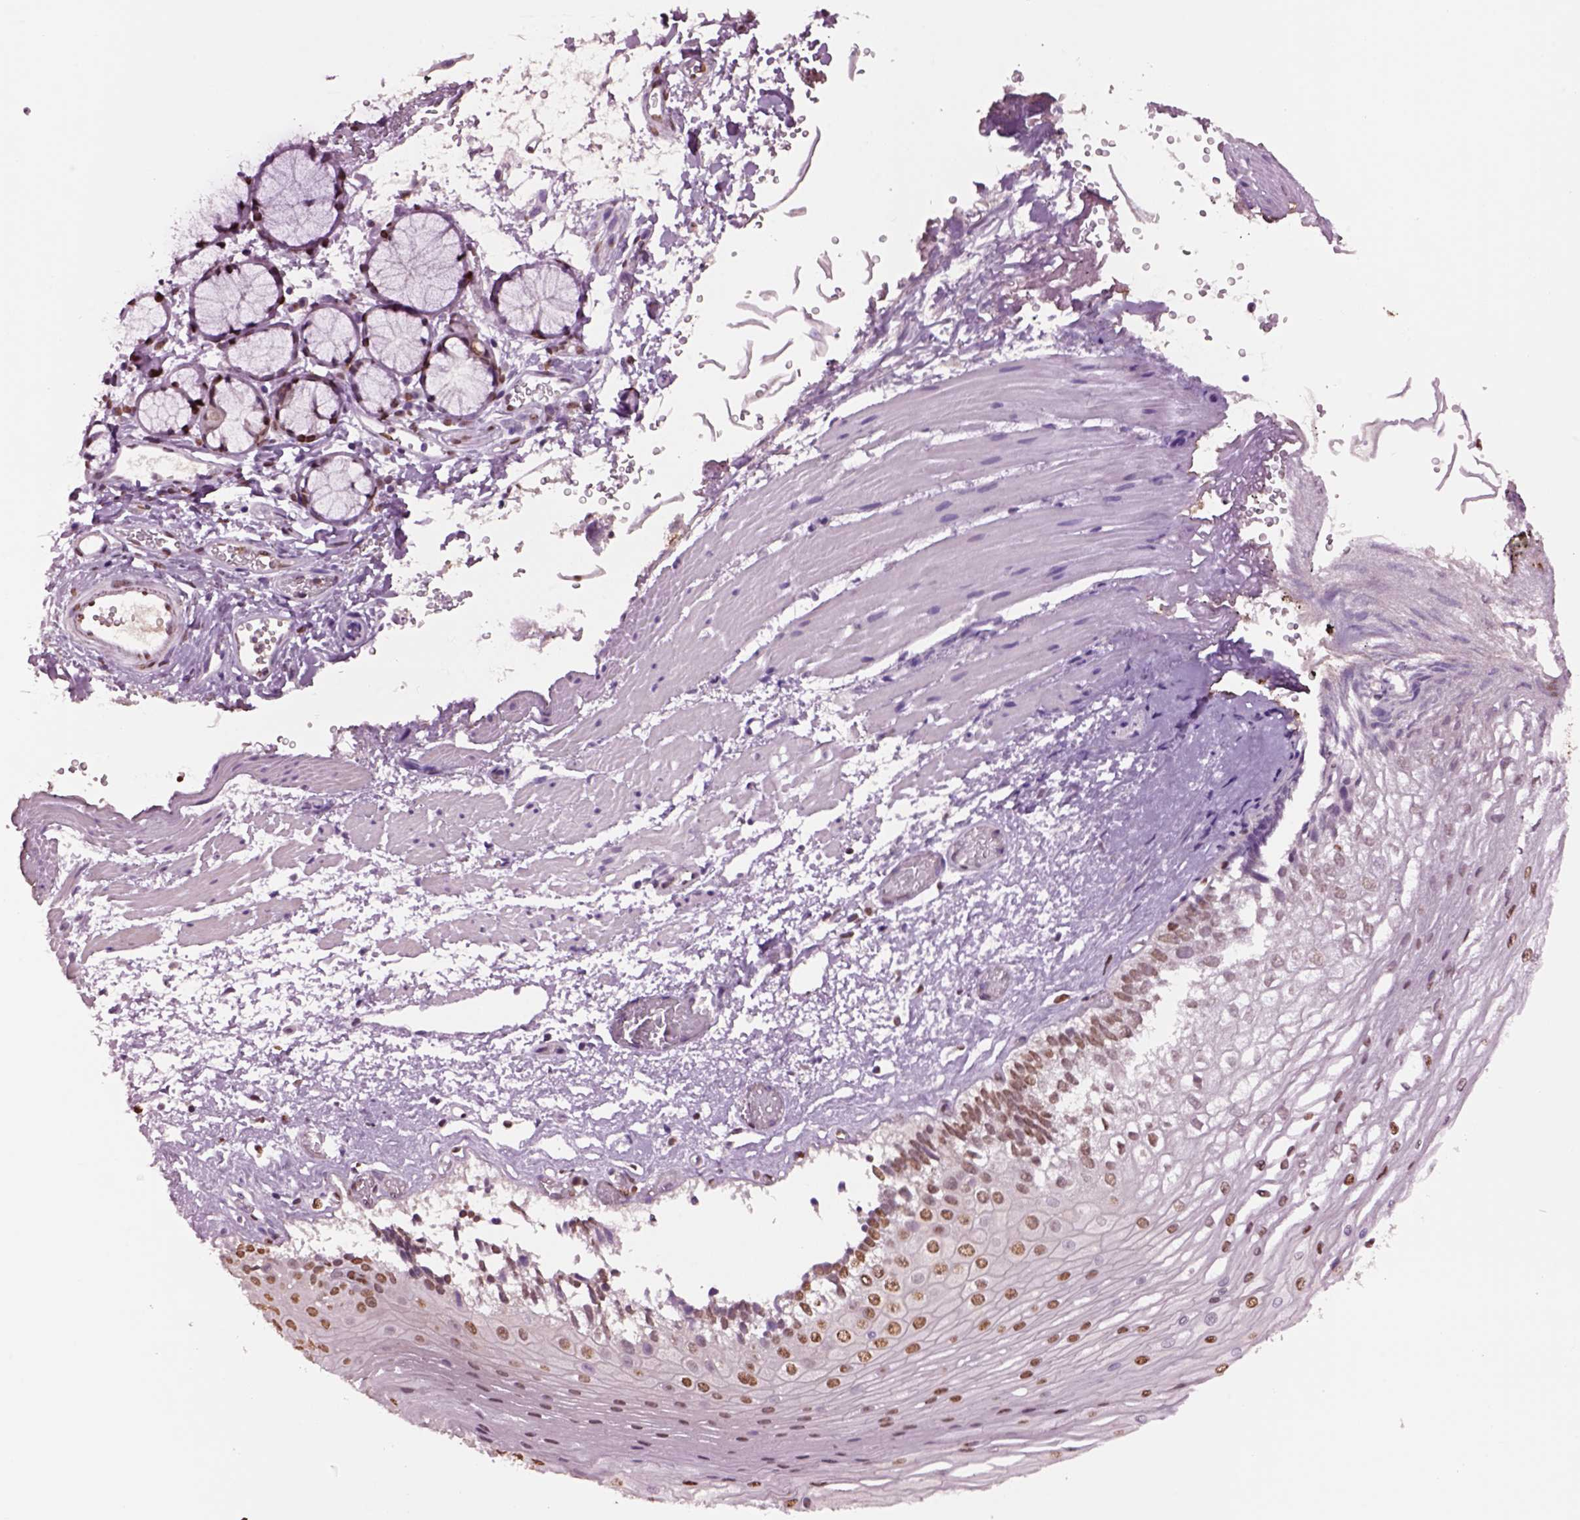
{"staining": {"intensity": "moderate", "quantity": ">75%", "location": "nuclear"}, "tissue": "esophagus", "cell_type": "Squamous epithelial cells", "image_type": "normal", "snomed": [{"axis": "morphology", "description": "Normal tissue, NOS"}, {"axis": "topography", "description": "Esophagus"}], "caption": "Squamous epithelial cells reveal moderate nuclear positivity in approximately >75% of cells in unremarkable esophagus. The staining is performed using DAB (3,3'-diaminobenzidine) brown chromogen to label protein expression. The nuclei are counter-stained blue using hematoxylin.", "gene": "DDX3X", "patient": {"sex": "female", "age": 62}}